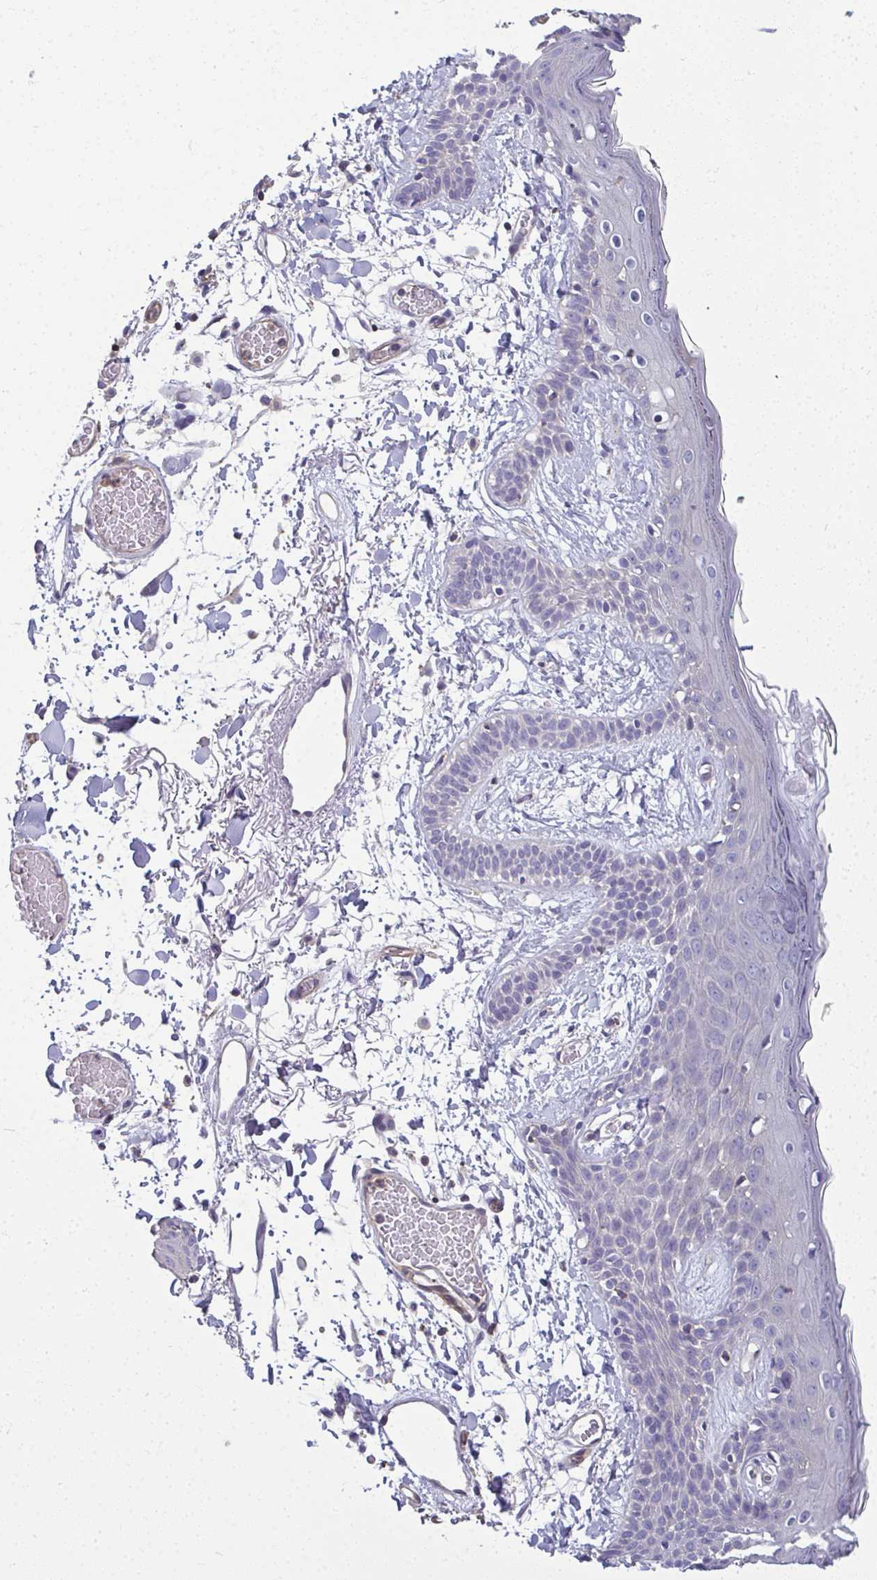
{"staining": {"intensity": "negative", "quantity": "none", "location": "none"}, "tissue": "skin", "cell_type": "Fibroblasts", "image_type": "normal", "snomed": [{"axis": "morphology", "description": "Normal tissue, NOS"}, {"axis": "topography", "description": "Skin"}], "caption": "The image reveals no staining of fibroblasts in unremarkable skin.", "gene": "MYL1", "patient": {"sex": "male", "age": 79}}